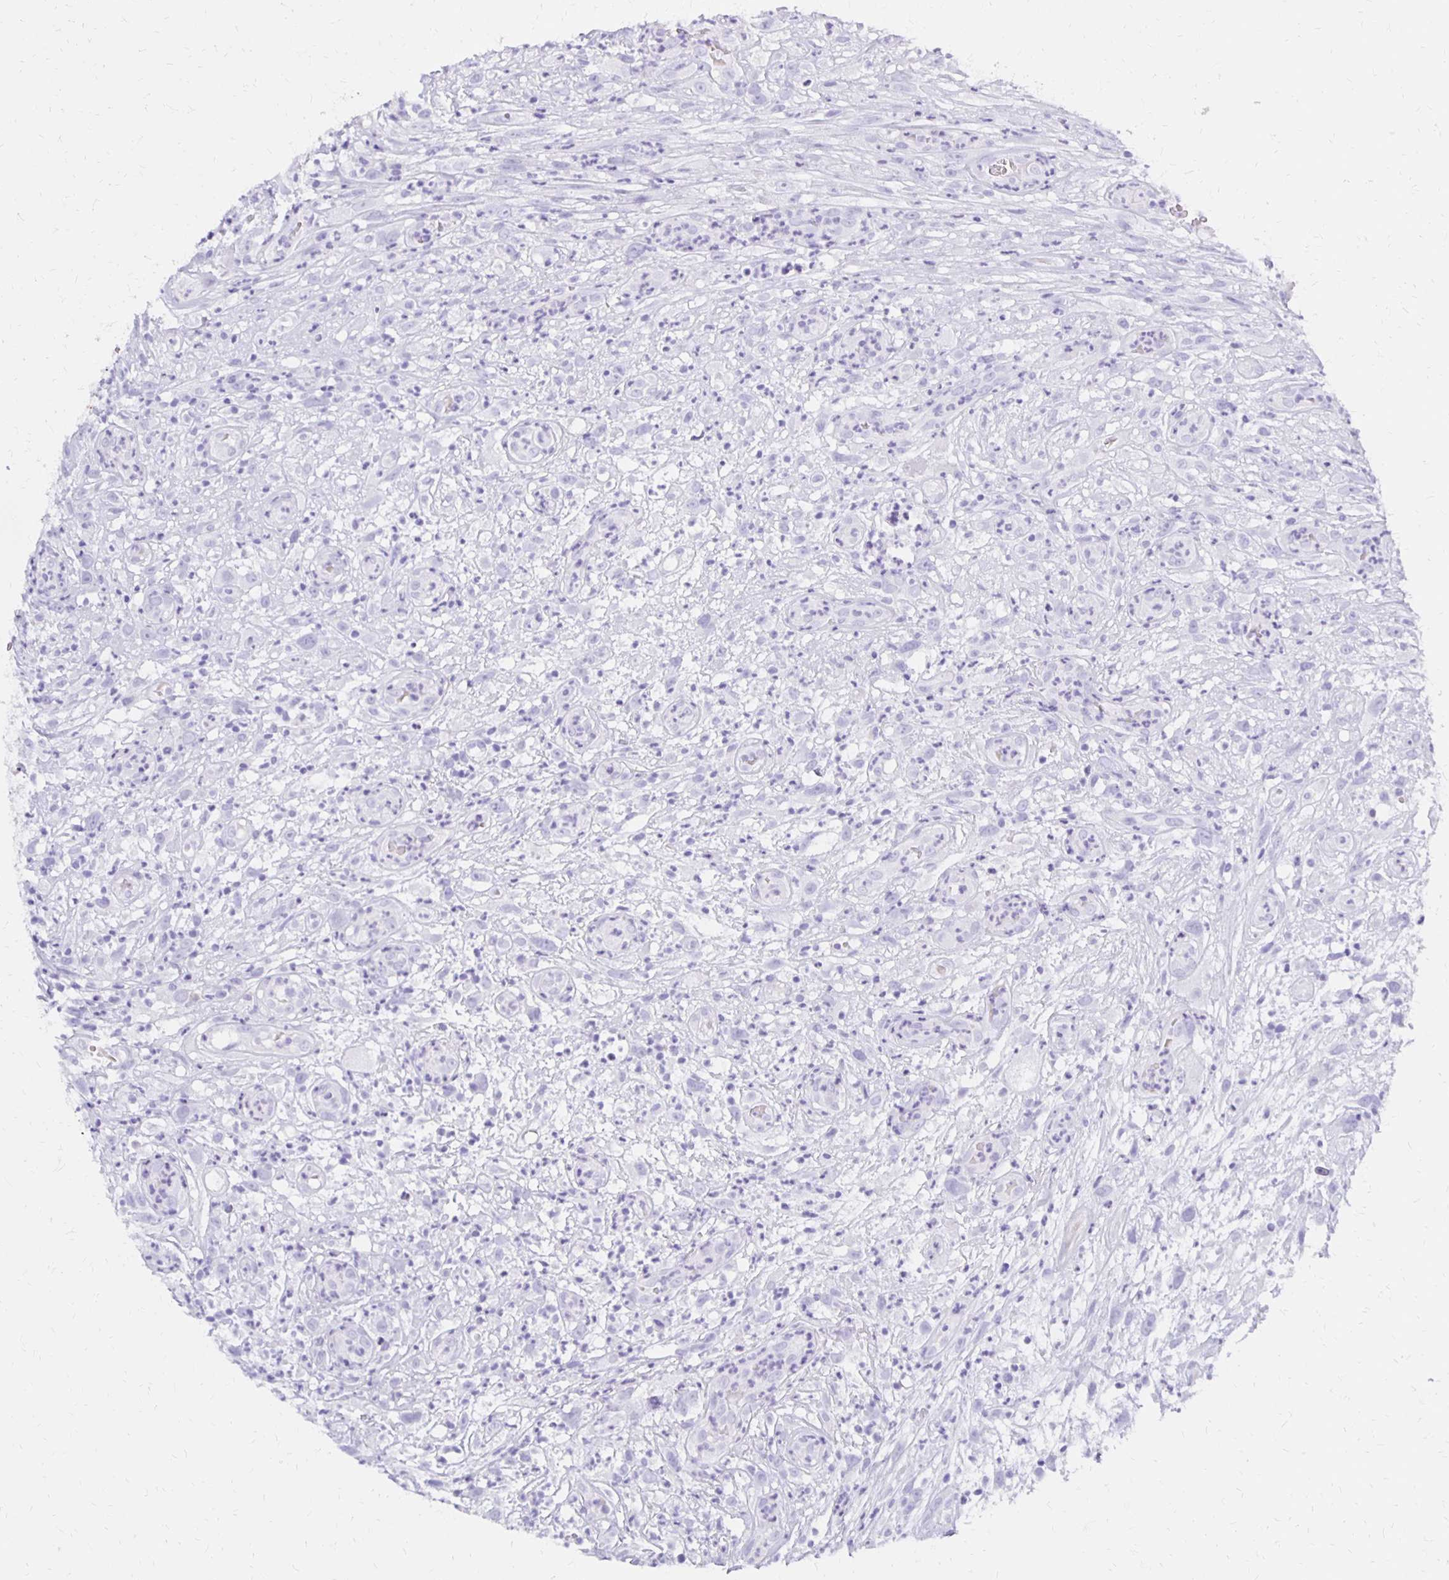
{"staining": {"intensity": "negative", "quantity": "none", "location": "none"}, "tissue": "head and neck cancer", "cell_type": "Tumor cells", "image_type": "cancer", "snomed": [{"axis": "morphology", "description": "Squamous cell carcinoma, NOS"}, {"axis": "topography", "description": "Head-Neck"}], "caption": "IHC histopathology image of neoplastic tissue: head and neck squamous cell carcinoma stained with DAB (3,3'-diaminobenzidine) shows no significant protein expression in tumor cells.", "gene": "FNTB", "patient": {"sex": "male", "age": 65}}